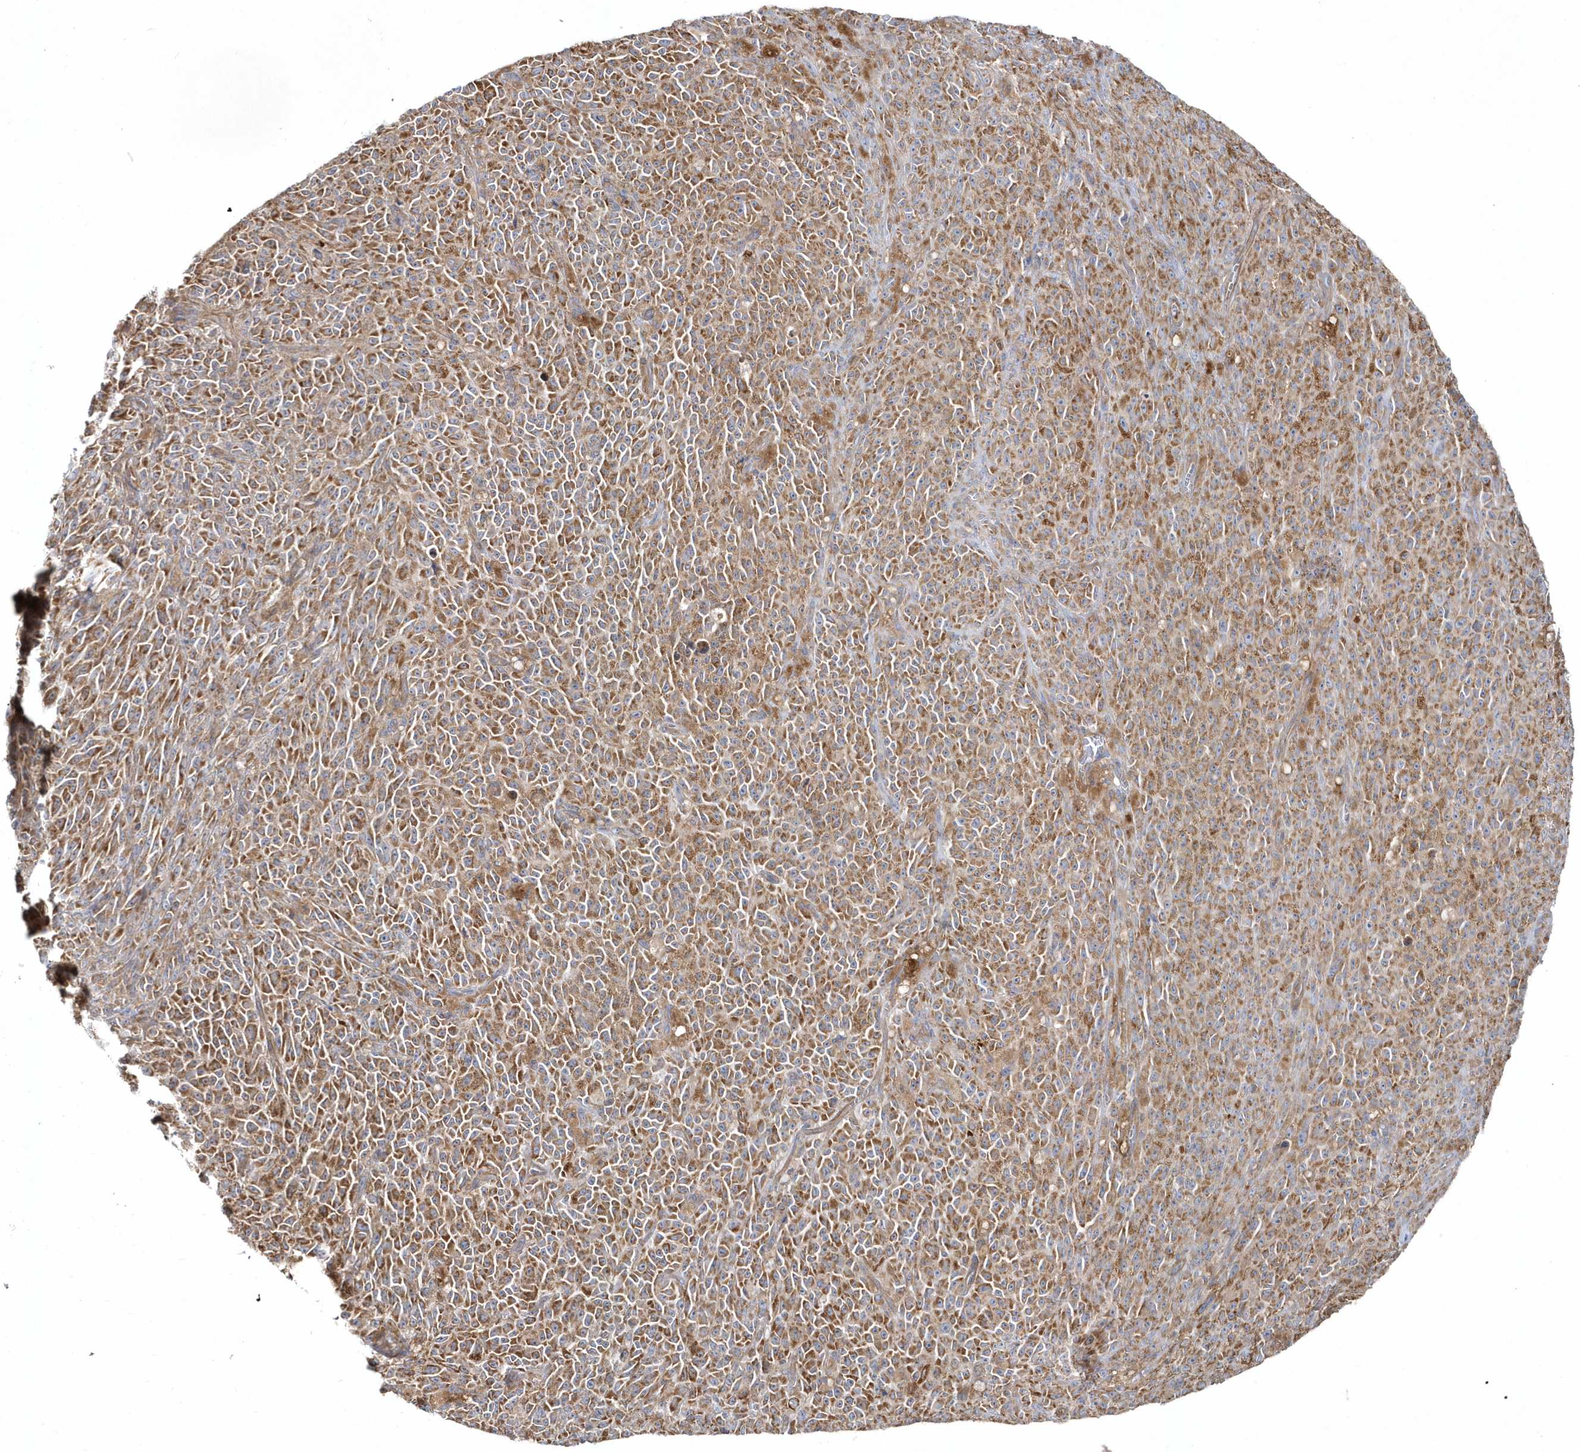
{"staining": {"intensity": "moderate", "quantity": ">75%", "location": "cytoplasmic/membranous"}, "tissue": "melanoma", "cell_type": "Tumor cells", "image_type": "cancer", "snomed": [{"axis": "morphology", "description": "Malignant melanoma, NOS"}, {"axis": "topography", "description": "Skin"}], "caption": "Malignant melanoma tissue shows moderate cytoplasmic/membranous staining in approximately >75% of tumor cells", "gene": "LEXM", "patient": {"sex": "female", "age": 82}}